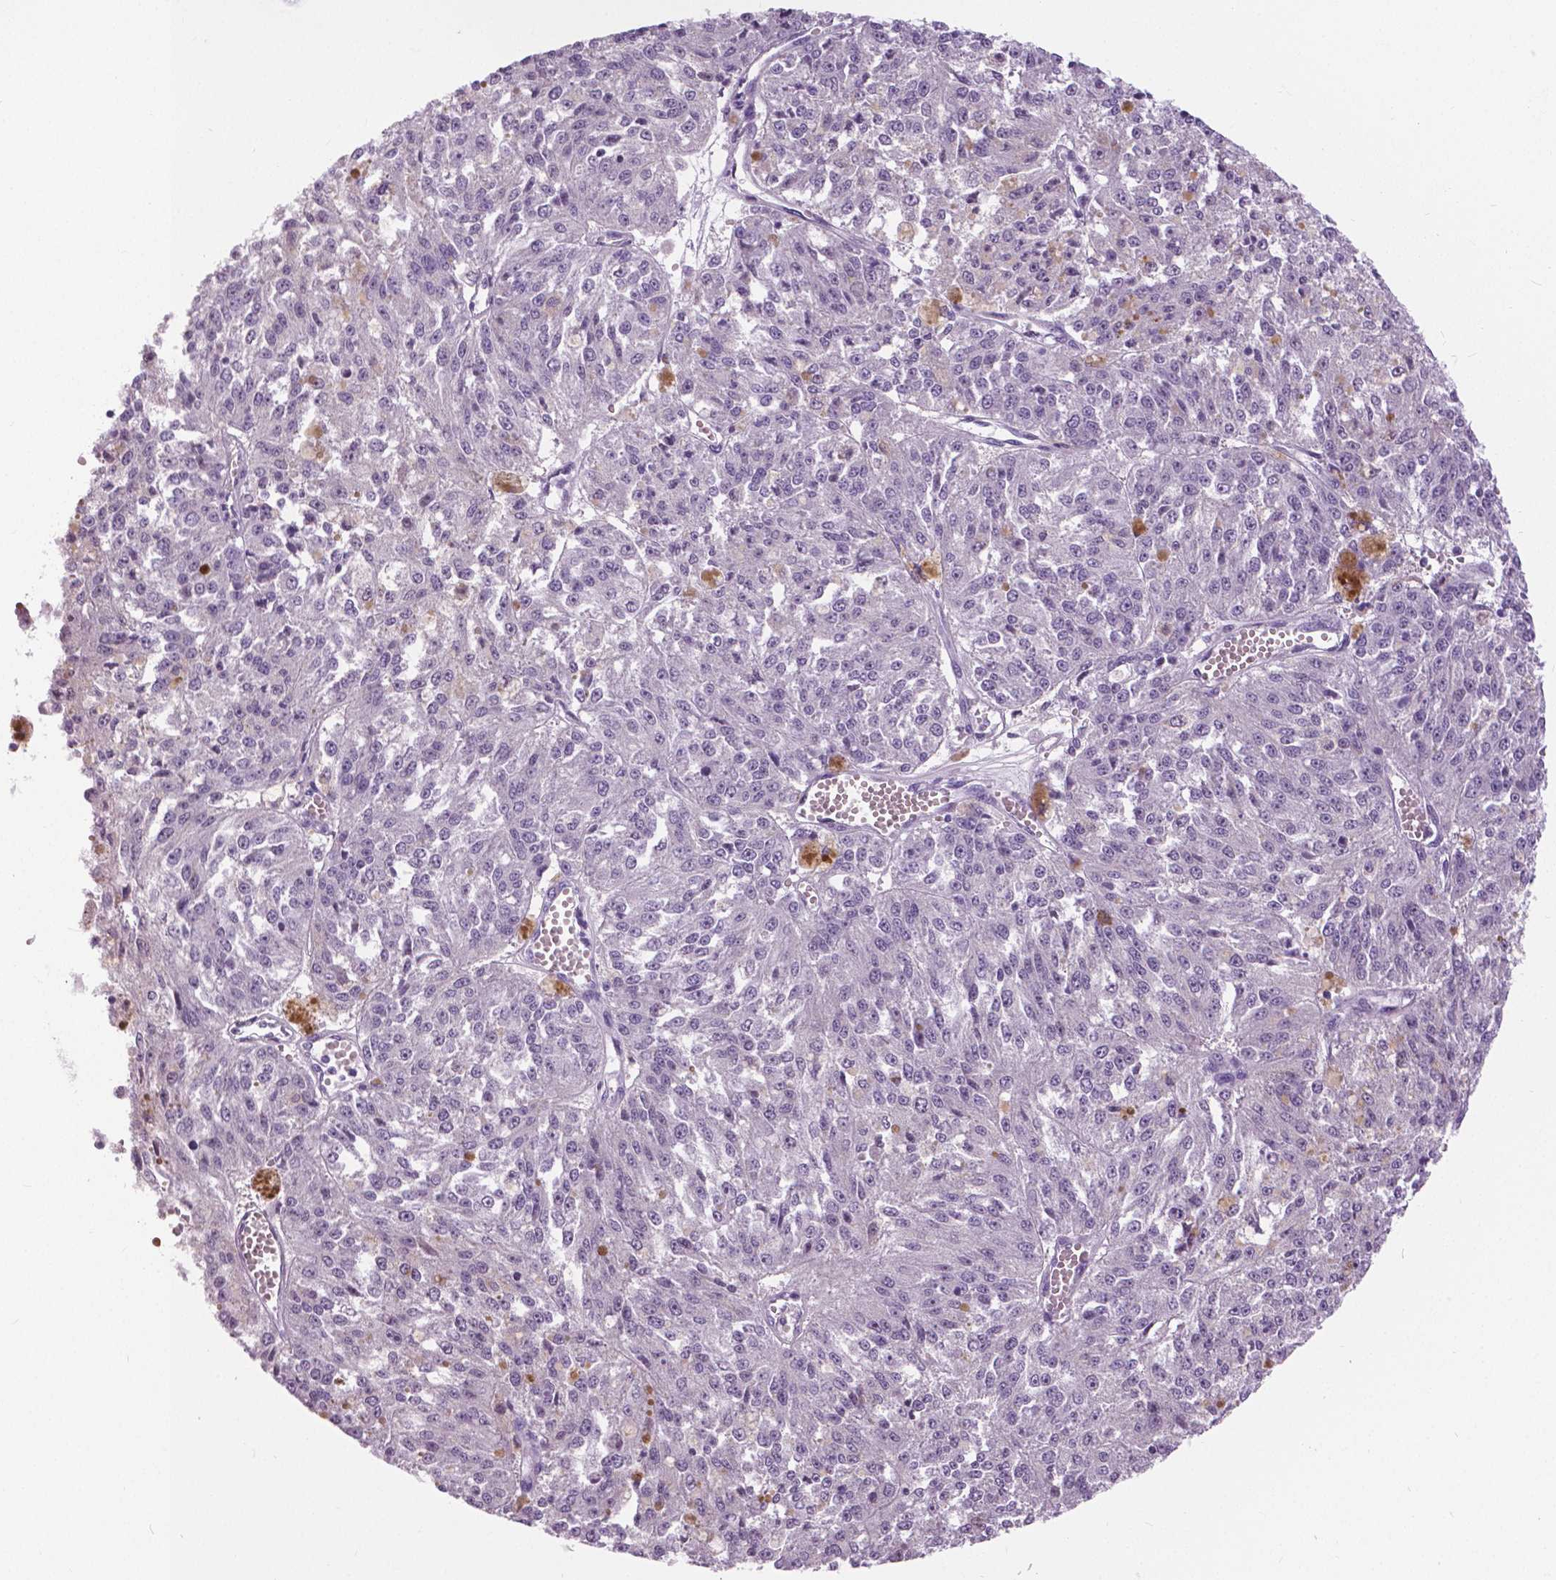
{"staining": {"intensity": "negative", "quantity": "none", "location": "none"}, "tissue": "melanoma", "cell_type": "Tumor cells", "image_type": "cancer", "snomed": [{"axis": "morphology", "description": "Malignant melanoma, Metastatic site"}, {"axis": "topography", "description": "Lymph node"}], "caption": "Micrograph shows no significant protein positivity in tumor cells of melanoma. (DAB immunohistochemistry with hematoxylin counter stain).", "gene": "TP53TG5", "patient": {"sex": "female", "age": 64}}